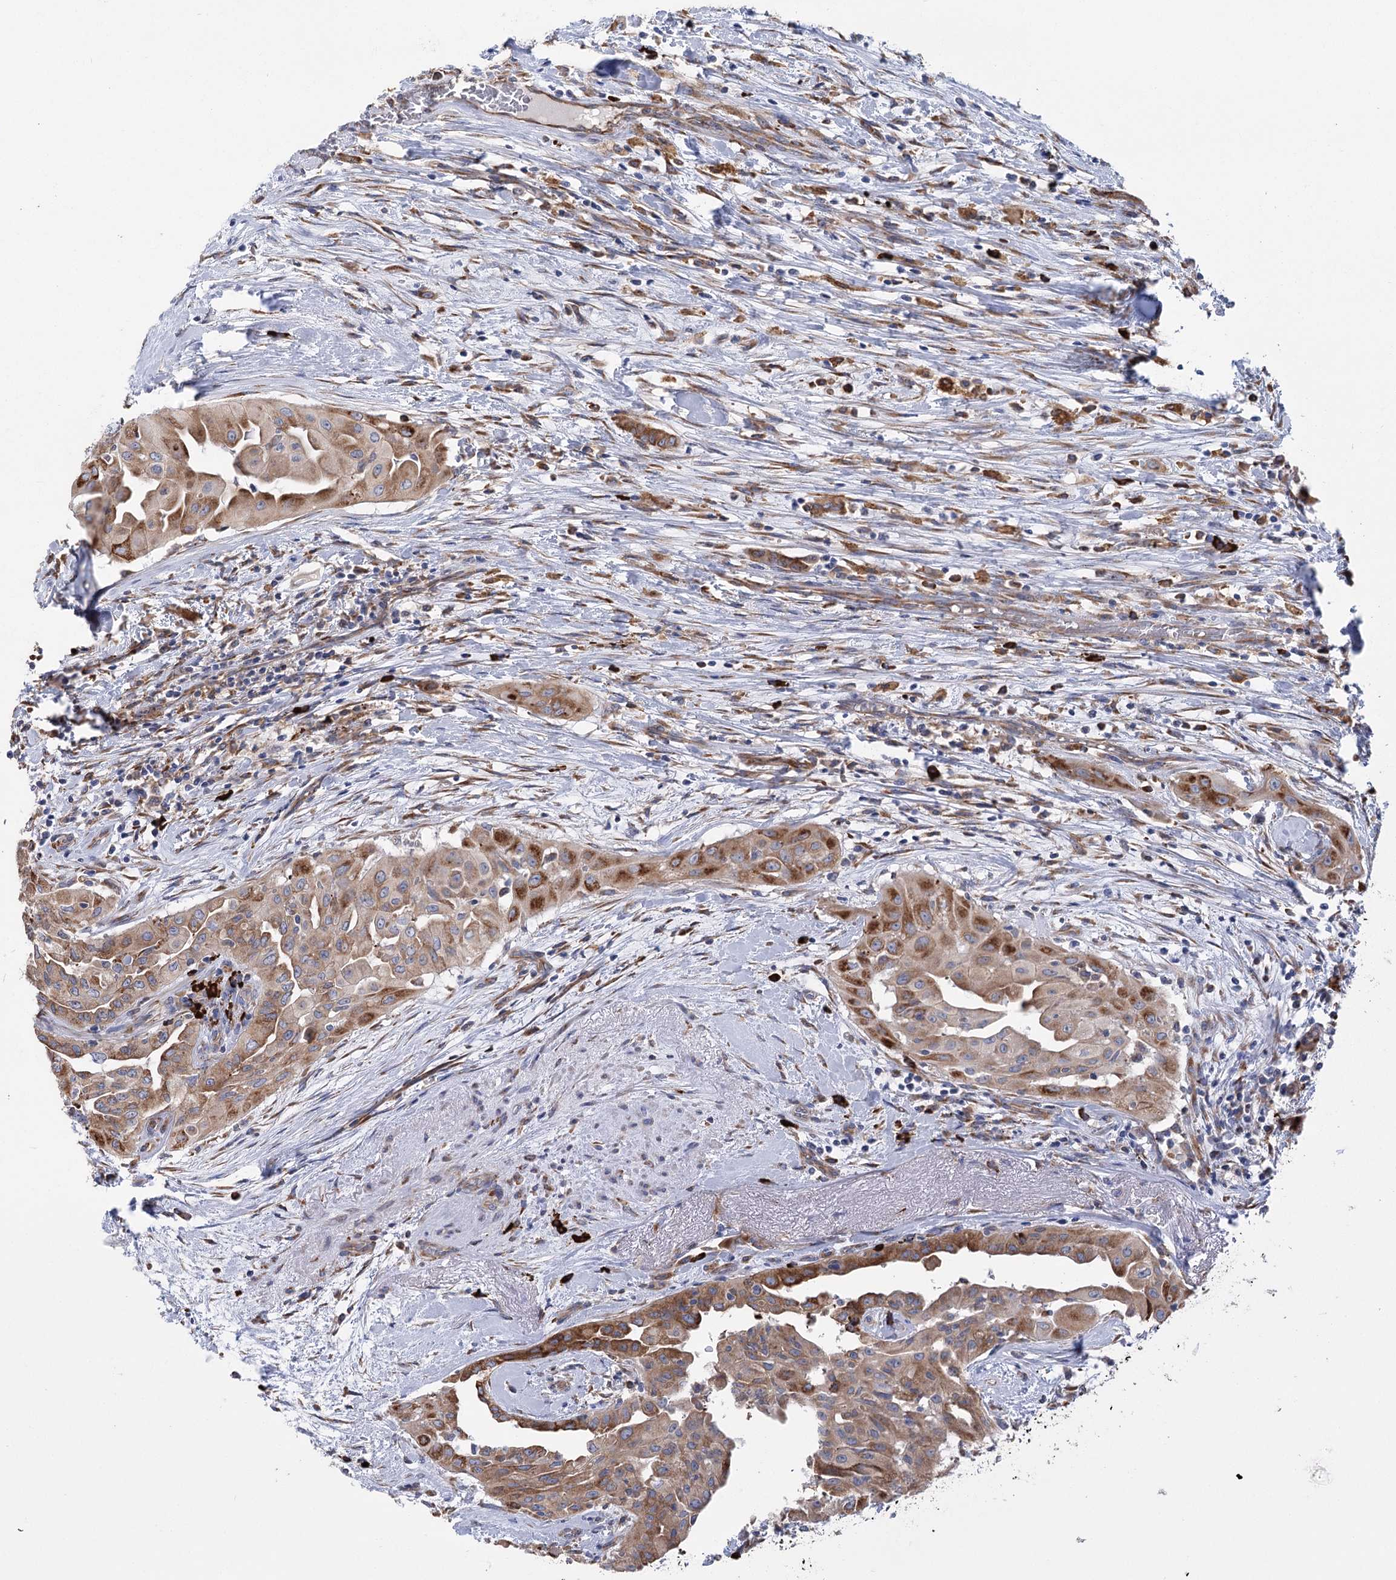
{"staining": {"intensity": "moderate", "quantity": ">75%", "location": "cytoplasmic/membranous"}, "tissue": "thyroid cancer", "cell_type": "Tumor cells", "image_type": "cancer", "snomed": [{"axis": "morphology", "description": "Papillary adenocarcinoma, NOS"}, {"axis": "topography", "description": "Thyroid gland"}], "caption": "A high-resolution photomicrograph shows IHC staining of papillary adenocarcinoma (thyroid), which exhibits moderate cytoplasmic/membranous expression in approximately >75% of tumor cells. The protein is stained brown, and the nuclei are stained in blue (DAB IHC with brightfield microscopy, high magnification).", "gene": "METTL24", "patient": {"sex": "female", "age": 59}}